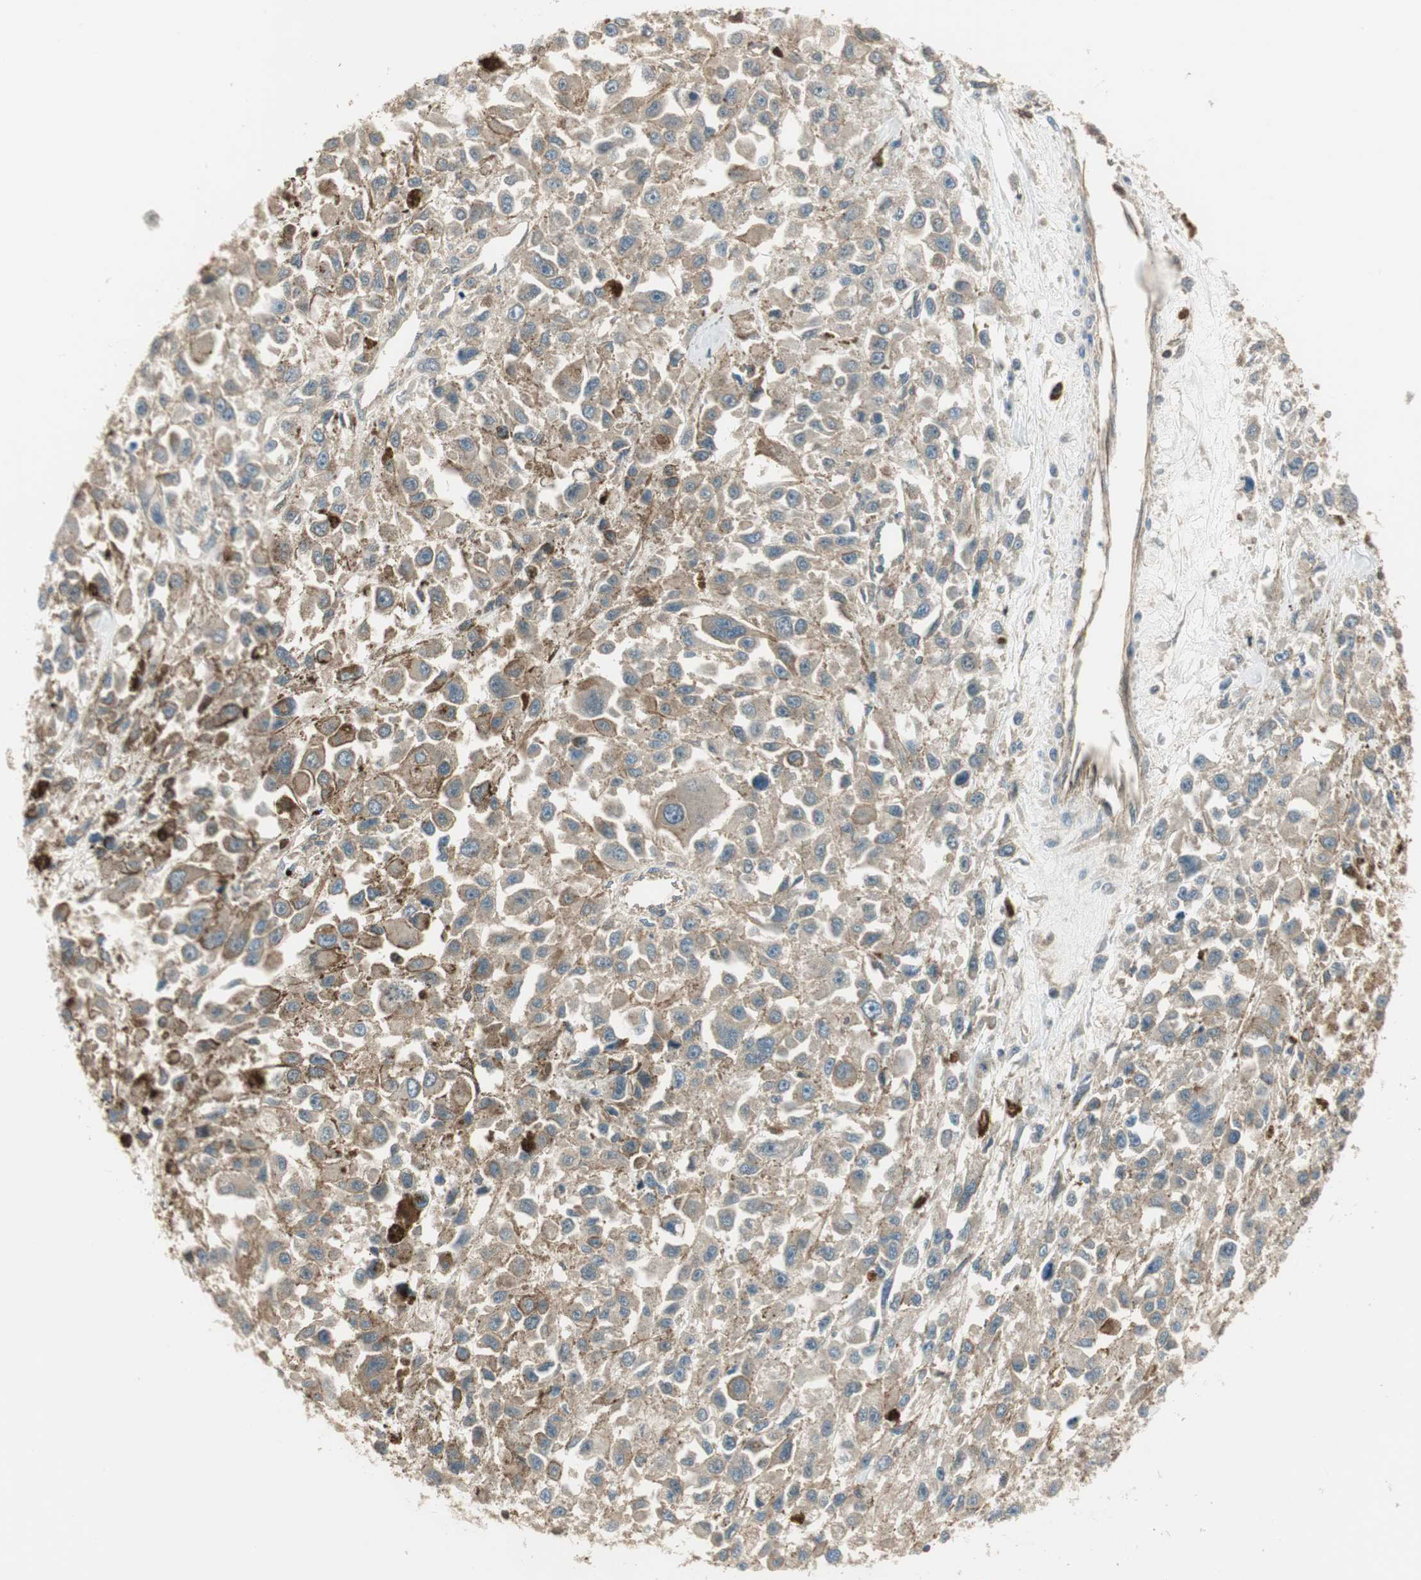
{"staining": {"intensity": "negative", "quantity": "none", "location": "none"}, "tissue": "melanoma", "cell_type": "Tumor cells", "image_type": "cancer", "snomed": [{"axis": "morphology", "description": "Malignant melanoma, Metastatic site"}, {"axis": "topography", "description": "Lymph node"}], "caption": "IHC image of human malignant melanoma (metastatic site) stained for a protein (brown), which shows no staining in tumor cells.", "gene": "LTA4H", "patient": {"sex": "male", "age": 59}}